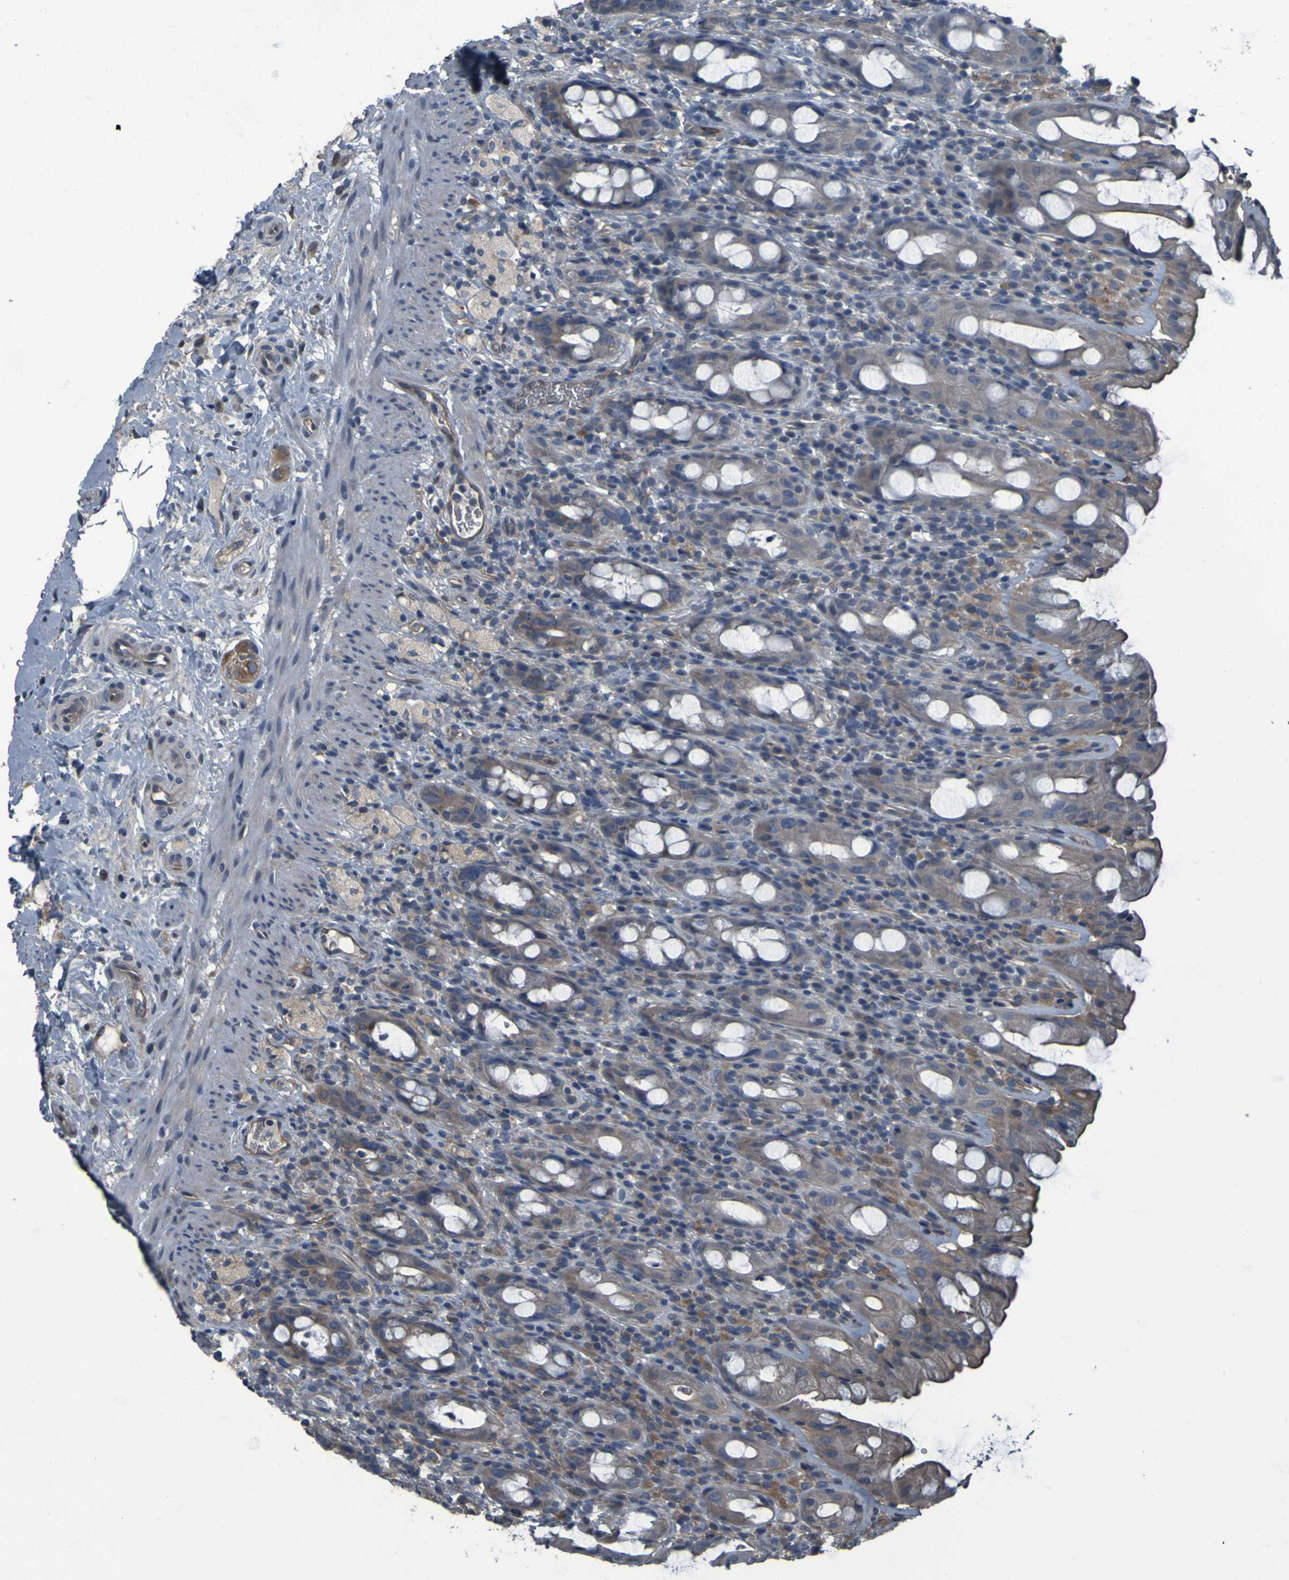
{"staining": {"intensity": "weak", "quantity": "25%-75%", "location": "cytoplasmic/membranous"}, "tissue": "rectum", "cell_type": "Glandular cells", "image_type": "normal", "snomed": [{"axis": "morphology", "description": "Normal tissue, NOS"}, {"axis": "topography", "description": "Rectum"}], "caption": "A photomicrograph of human rectum stained for a protein exhibits weak cytoplasmic/membranous brown staining in glandular cells. (brown staining indicates protein expression, while blue staining denotes nuclei).", "gene": "GRAMD1A", "patient": {"sex": "male", "age": 44}}